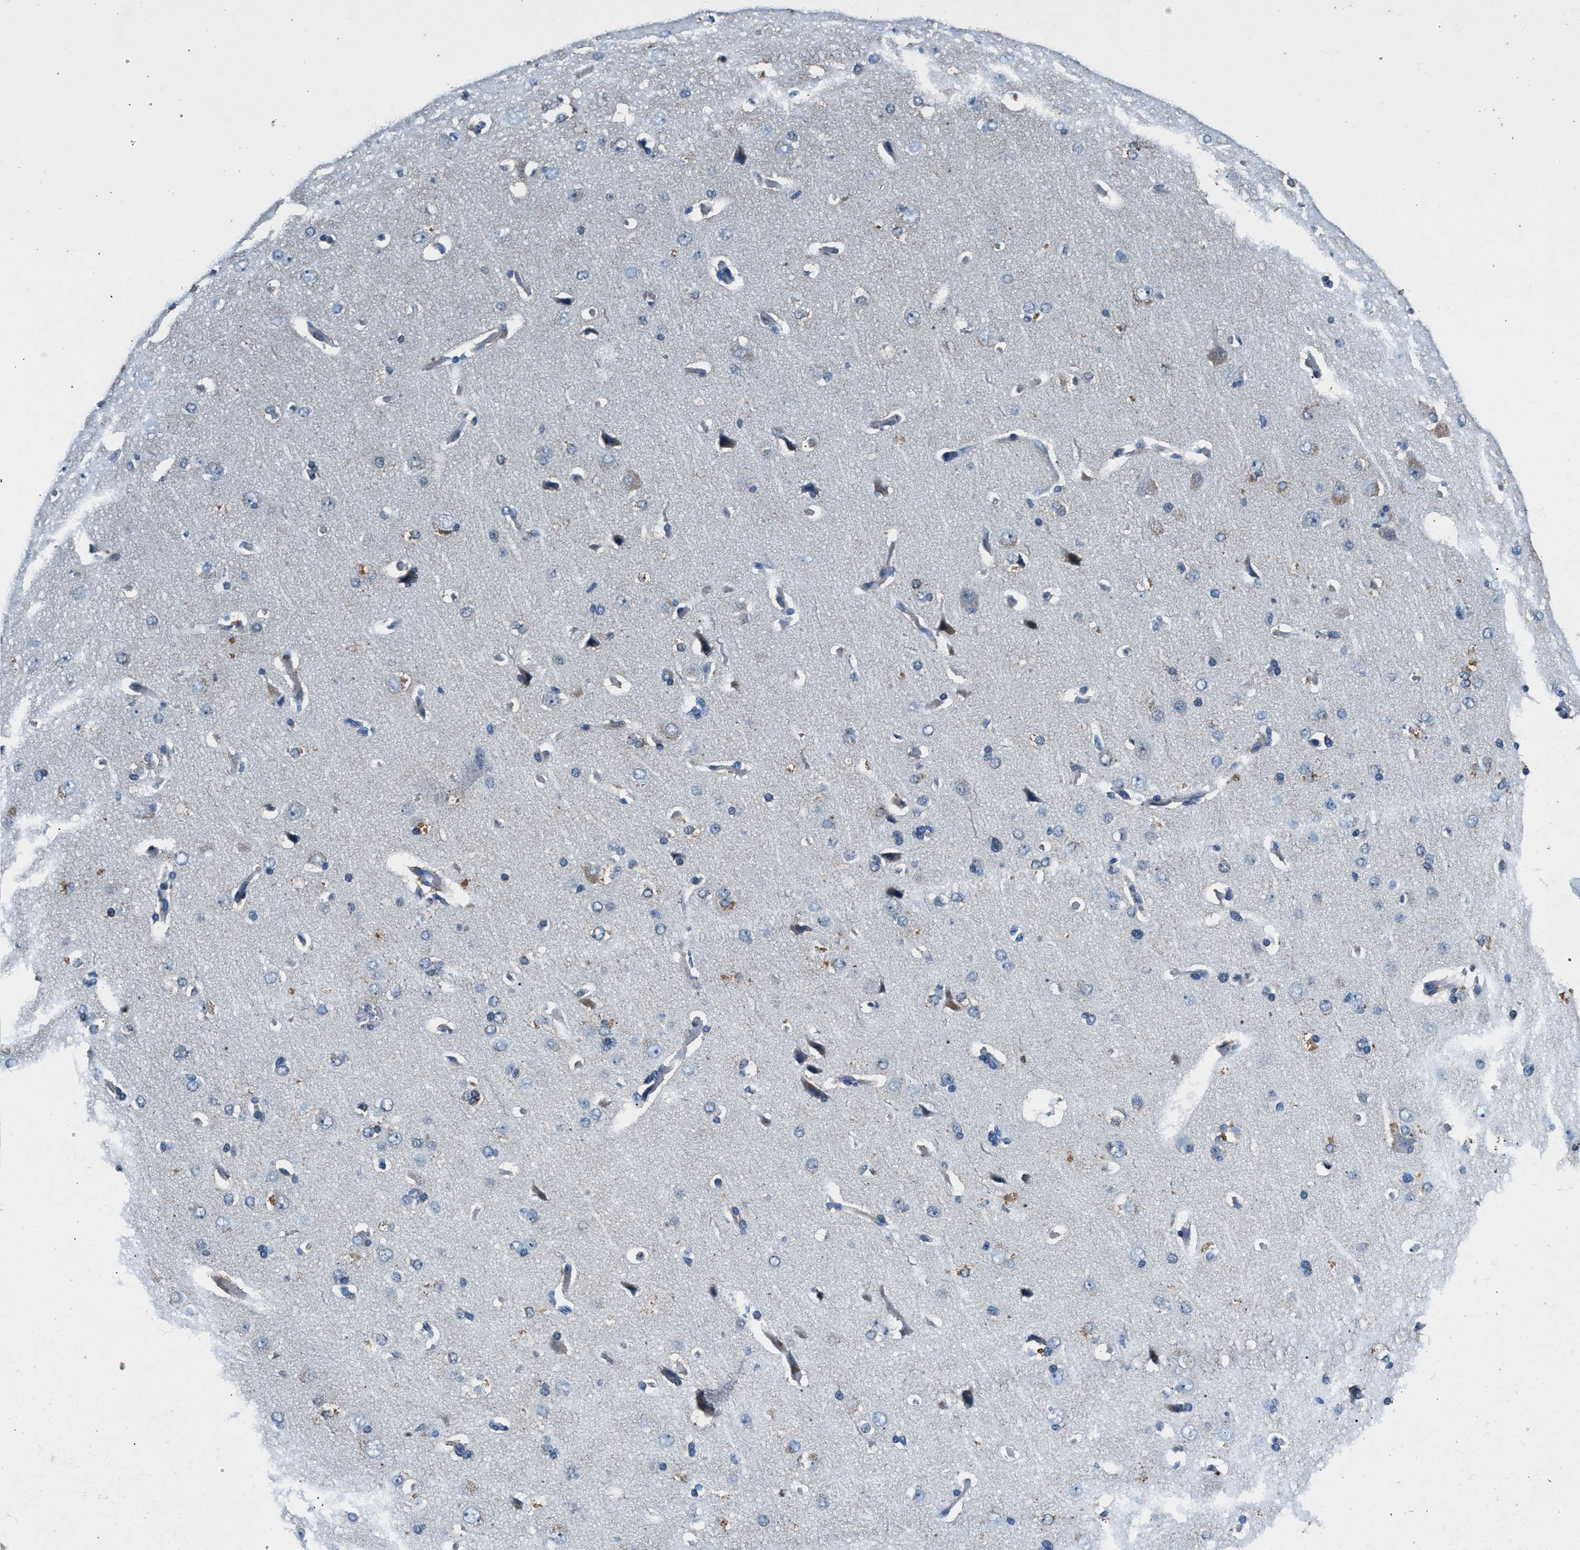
{"staining": {"intensity": "negative", "quantity": "none", "location": "none"}, "tissue": "cerebral cortex", "cell_type": "Endothelial cells", "image_type": "normal", "snomed": [{"axis": "morphology", "description": "Normal tissue, NOS"}, {"axis": "topography", "description": "Cerebral cortex"}], "caption": "Immunohistochemical staining of benign cerebral cortex displays no significant staining in endothelial cells. Nuclei are stained in blue.", "gene": "DENND6B", "patient": {"sex": "male", "age": 62}}